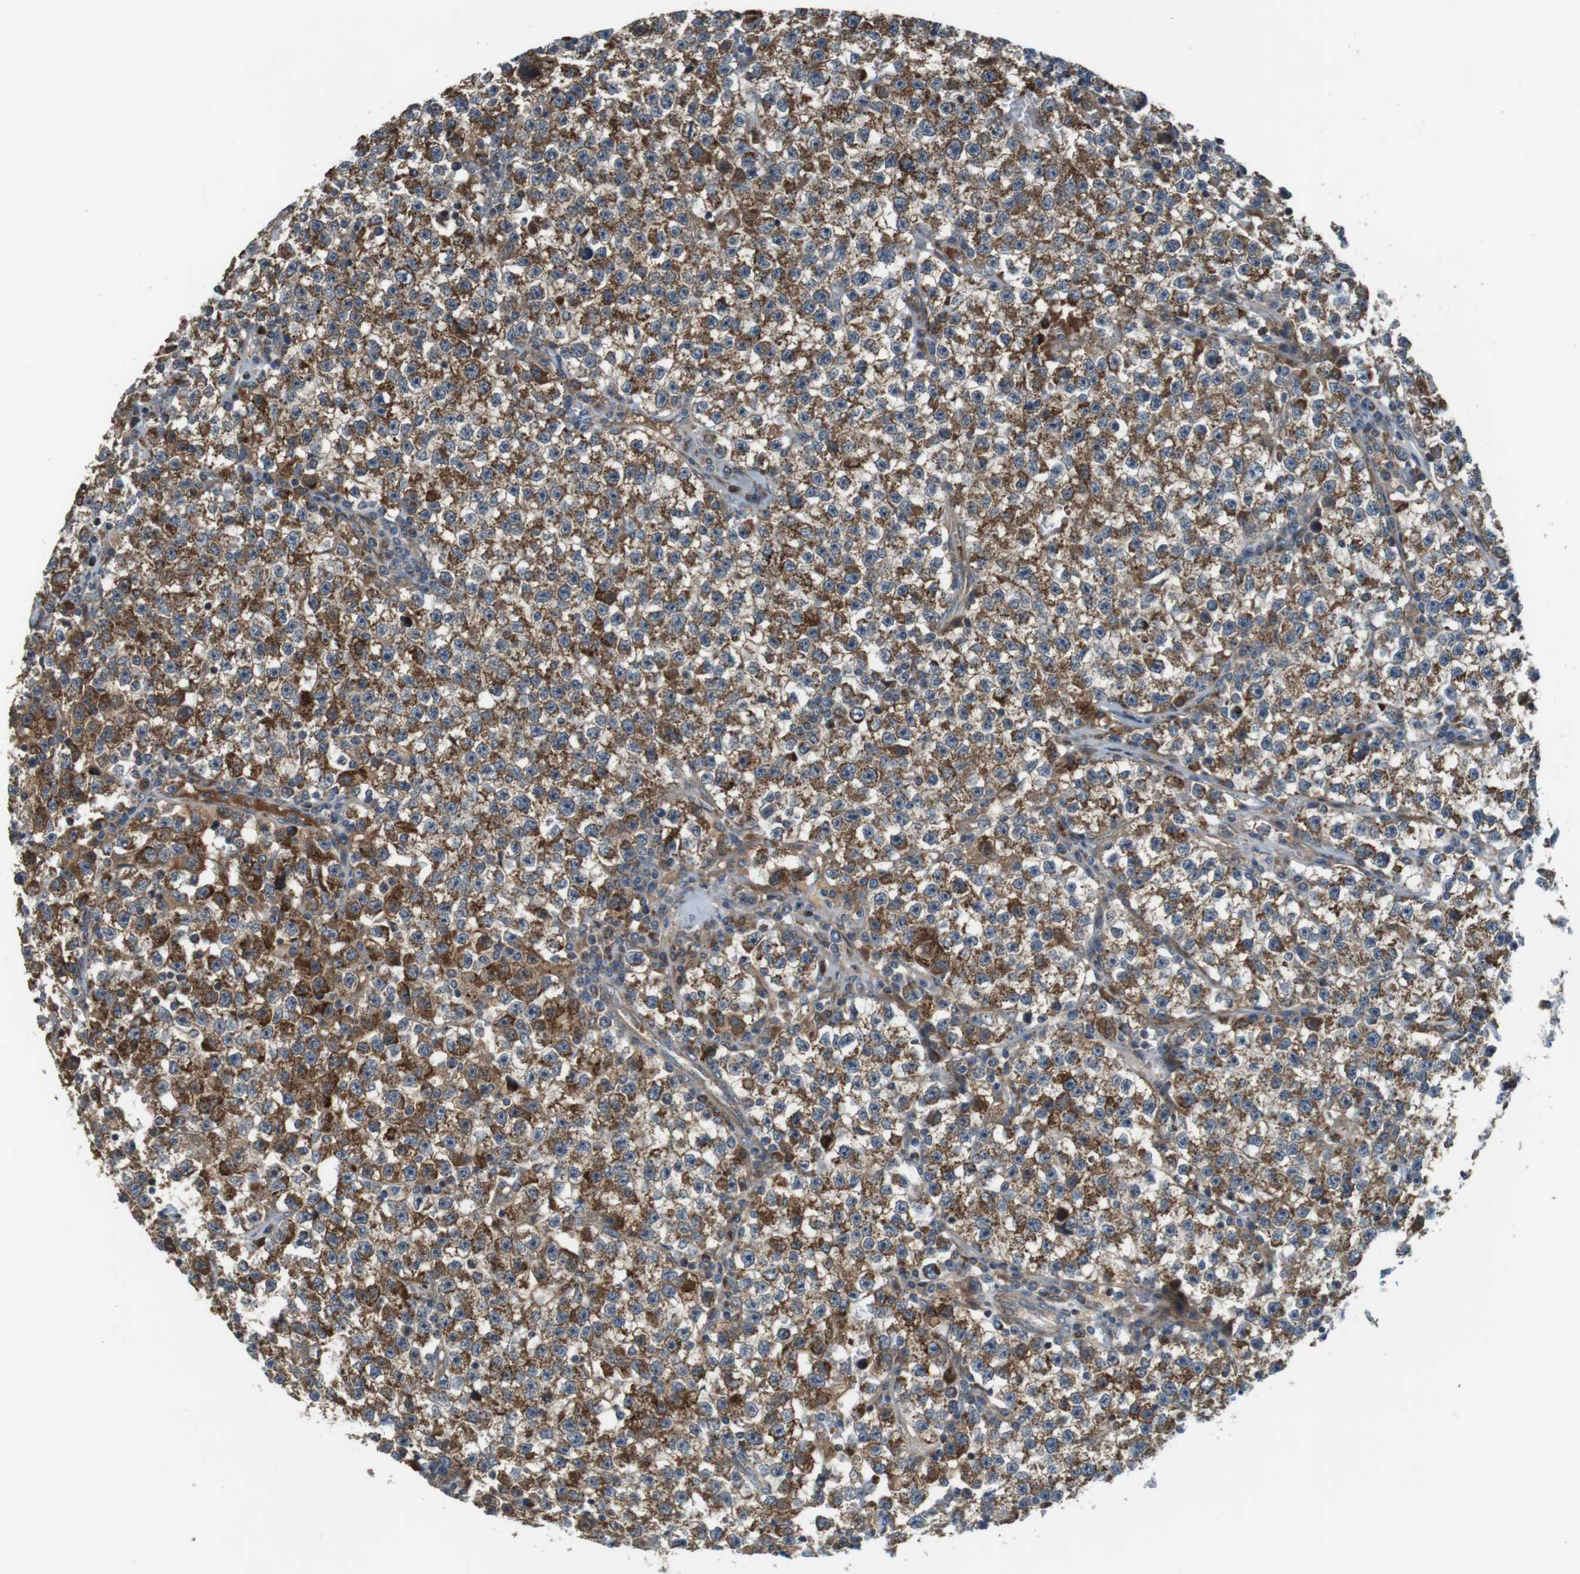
{"staining": {"intensity": "moderate", "quantity": ">75%", "location": "cytoplasmic/membranous"}, "tissue": "testis cancer", "cell_type": "Tumor cells", "image_type": "cancer", "snomed": [{"axis": "morphology", "description": "Seminoma, NOS"}, {"axis": "topography", "description": "Testis"}], "caption": "Protein expression analysis of human testis seminoma reveals moderate cytoplasmic/membranous positivity in approximately >75% of tumor cells.", "gene": "IFFO2", "patient": {"sex": "male", "age": 22}}